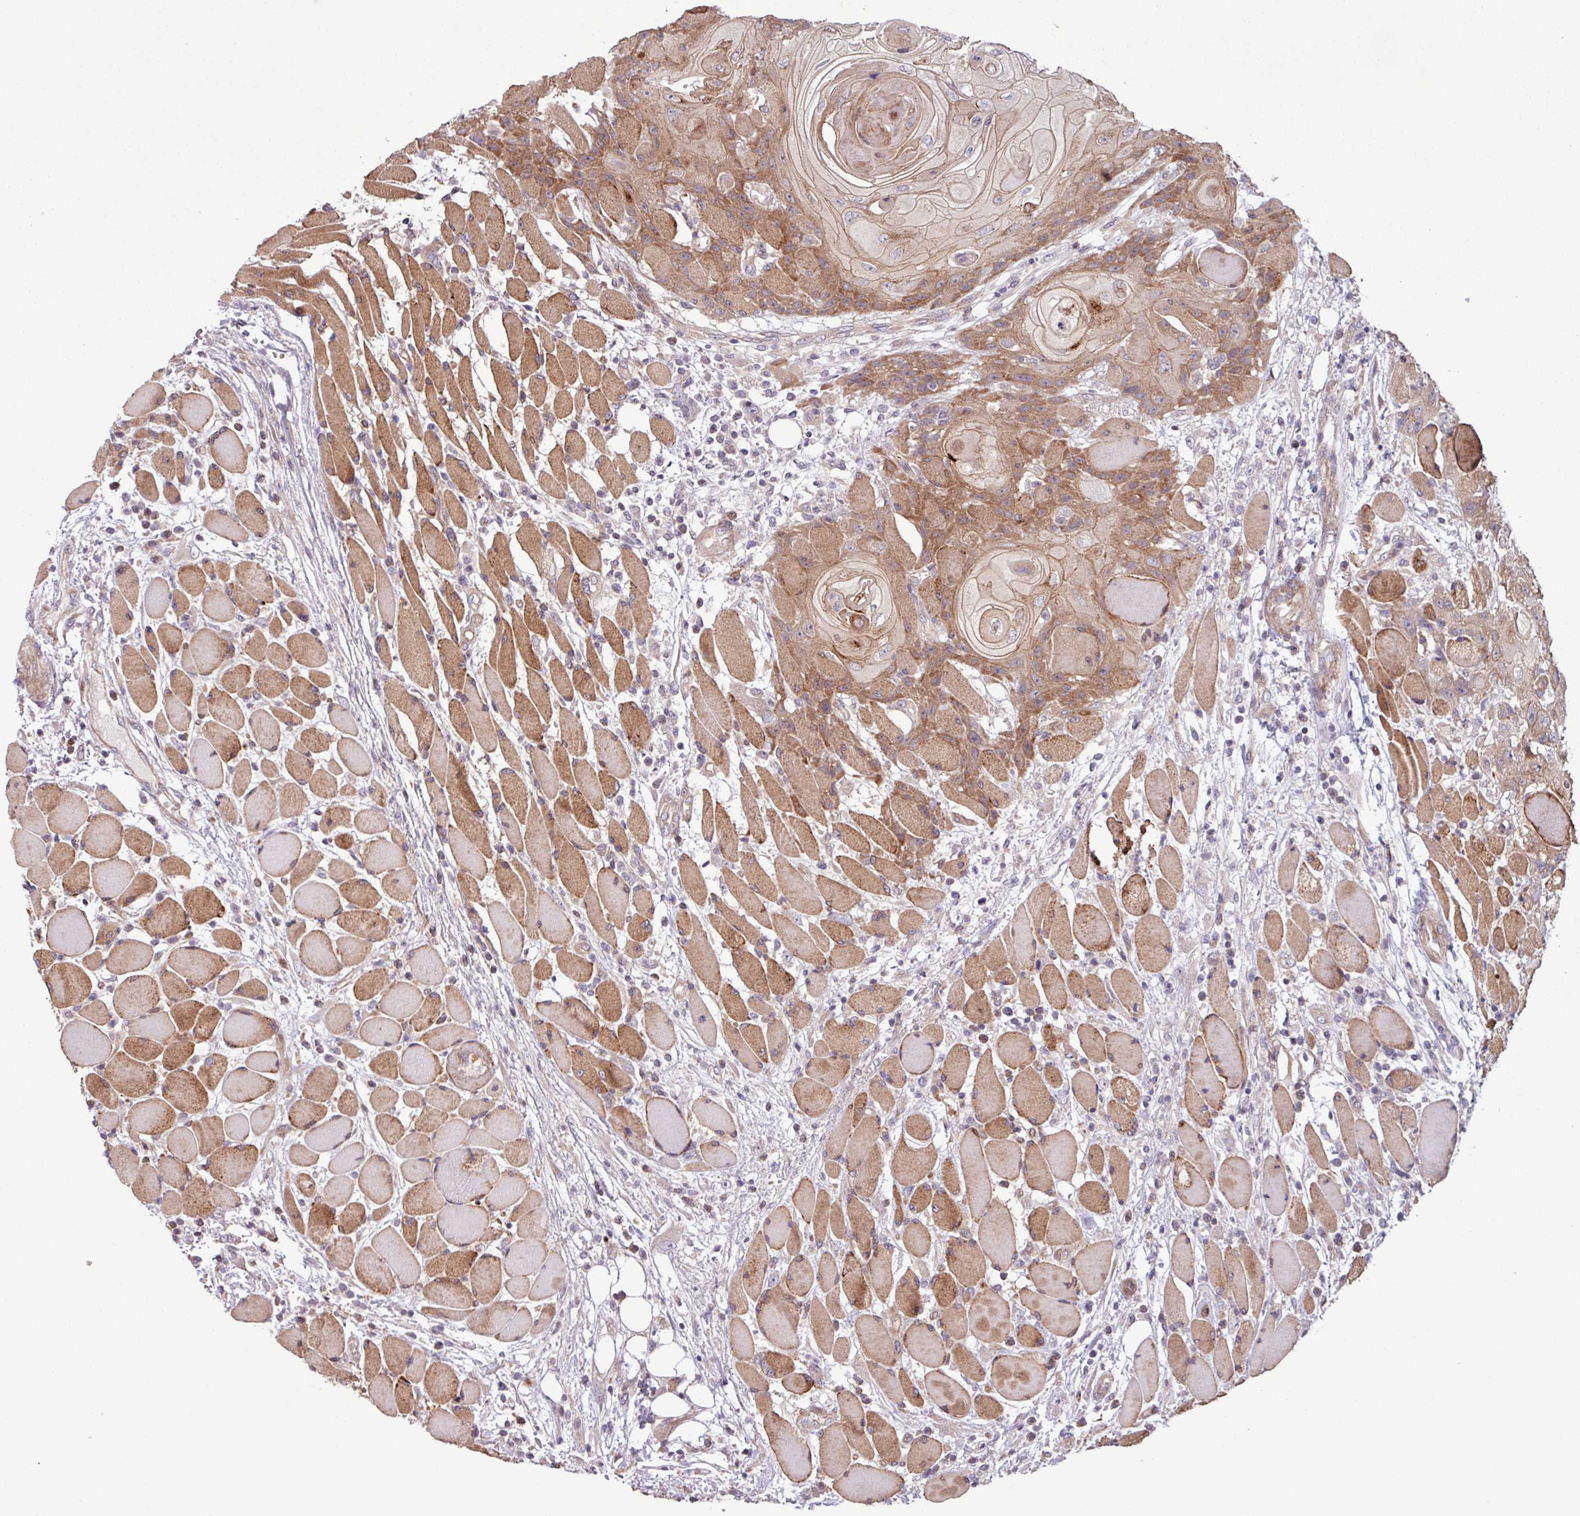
{"staining": {"intensity": "moderate", "quantity": ">75%", "location": "cytoplasmic/membranous"}, "tissue": "head and neck cancer", "cell_type": "Tumor cells", "image_type": "cancer", "snomed": [{"axis": "morphology", "description": "Squamous cell carcinoma, NOS"}, {"axis": "topography", "description": "Head-Neck"}], "caption": "Head and neck cancer (squamous cell carcinoma) stained with DAB (3,3'-diaminobenzidine) IHC shows medium levels of moderate cytoplasmic/membranous staining in about >75% of tumor cells.", "gene": "PDPR", "patient": {"sex": "female", "age": 43}}